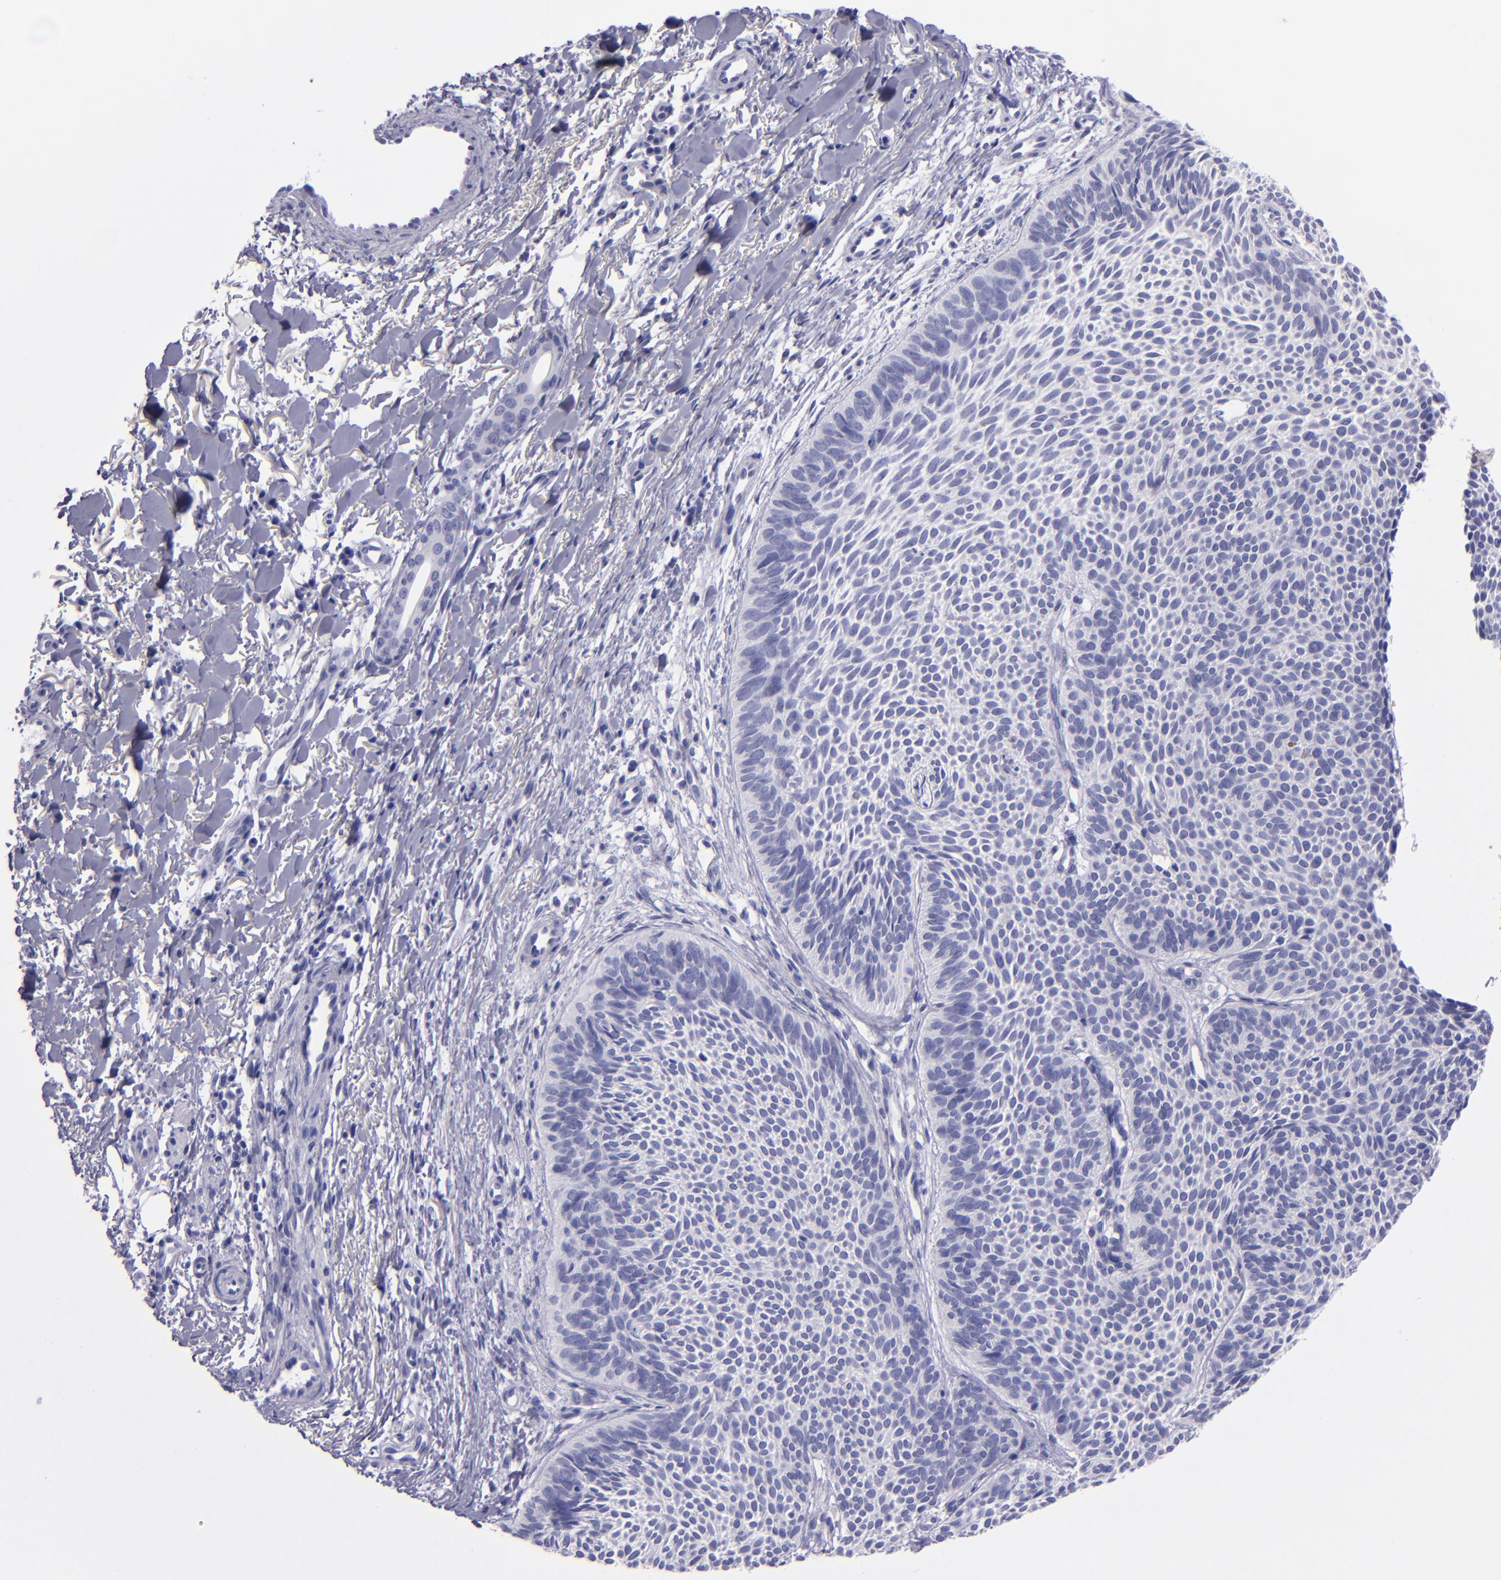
{"staining": {"intensity": "negative", "quantity": "none", "location": "none"}, "tissue": "skin cancer", "cell_type": "Tumor cells", "image_type": "cancer", "snomed": [{"axis": "morphology", "description": "Basal cell carcinoma"}, {"axis": "topography", "description": "Skin"}], "caption": "This is a histopathology image of immunohistochemistry (IHC) staining of skin cancer (basal cell carcinoma), which shows no expression in tumor cells.", "gene": "TNNT3", "patient": {"sex": "male", "age": 84}}